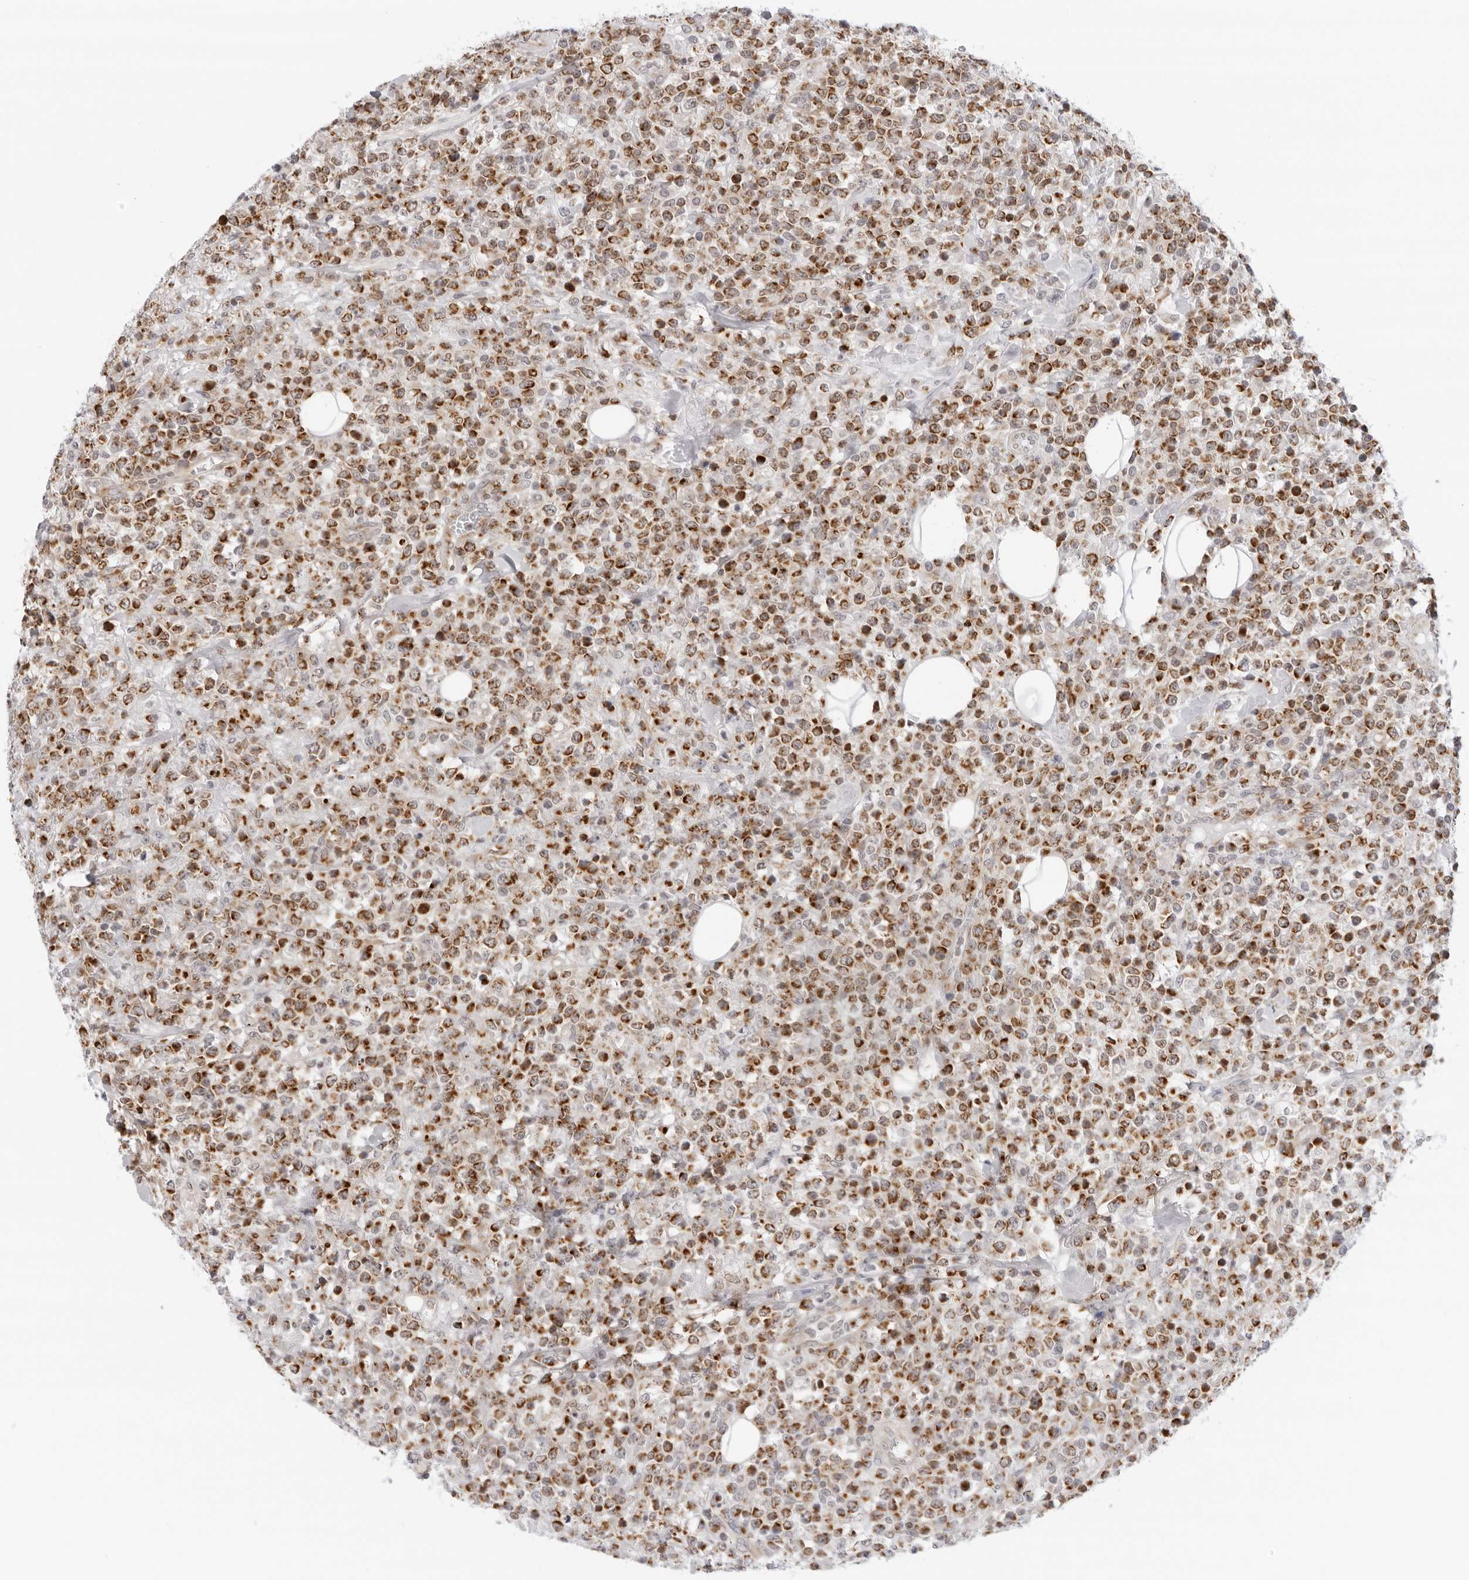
{"staining": {"intensity": "moderate", "quantity": ">75%", "location": "cytoplasmic/membranous"}, "tissue": "lymphoma", "cell_type": "Tumor cells", "image_type": "cancer", "snomed": [{"axis": "morphology", "description": "Malignant lymphoma, non-Hodgkin's type, High grade"}, {"axis": "topography", "description": "Colon"}], "caption": "Immunohistochemical staining of human lymphoma exhibits medium levels of moderate cytoplasmic/membranous staining in about >75% of tumor cells. (IHC, brightfield microscopy, high magnification).", "gene": "CIART", "patient": {"sex": "female", "age": 53}}